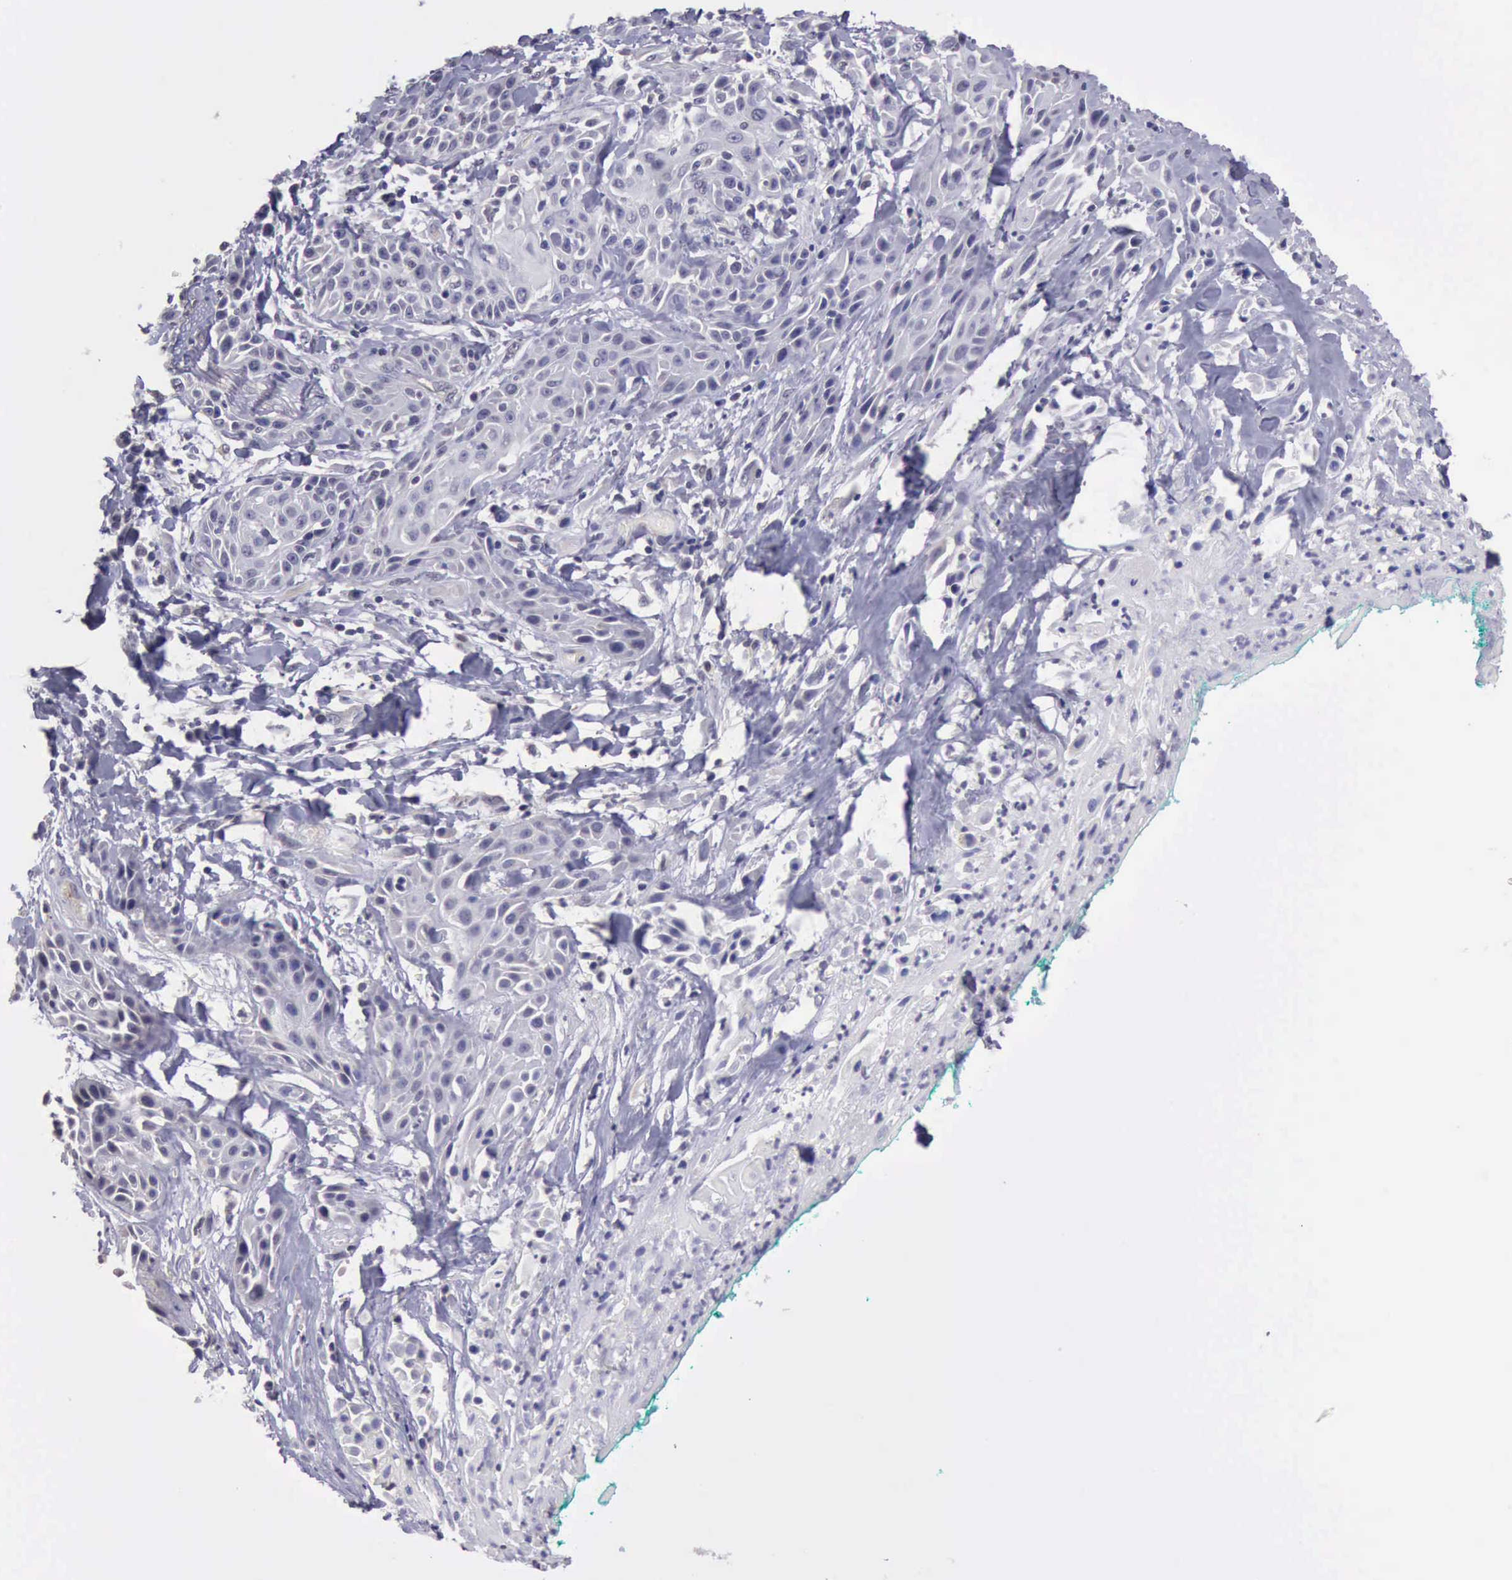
{"staining": {"intensity": "negative", "quantity": "none", "location": "none"}, "tissue": "skin cancer", "cell_type": "Tumor cells", "image_type": "cancer", "snomed": [{"axis": "morphology", "description": "Squamous cell carcinoma, NOS"}, {"axis": "topography", "description": "Skin"}, {"axis": "topography", "description": "Anal"}], "caption": "This is an immunohistochemistry micrograph of human skin squamous cell carcinoma. There is no staining in tumor cells.", "gene": "KCND1", "patient": {"sex": "male", "age": 64}}